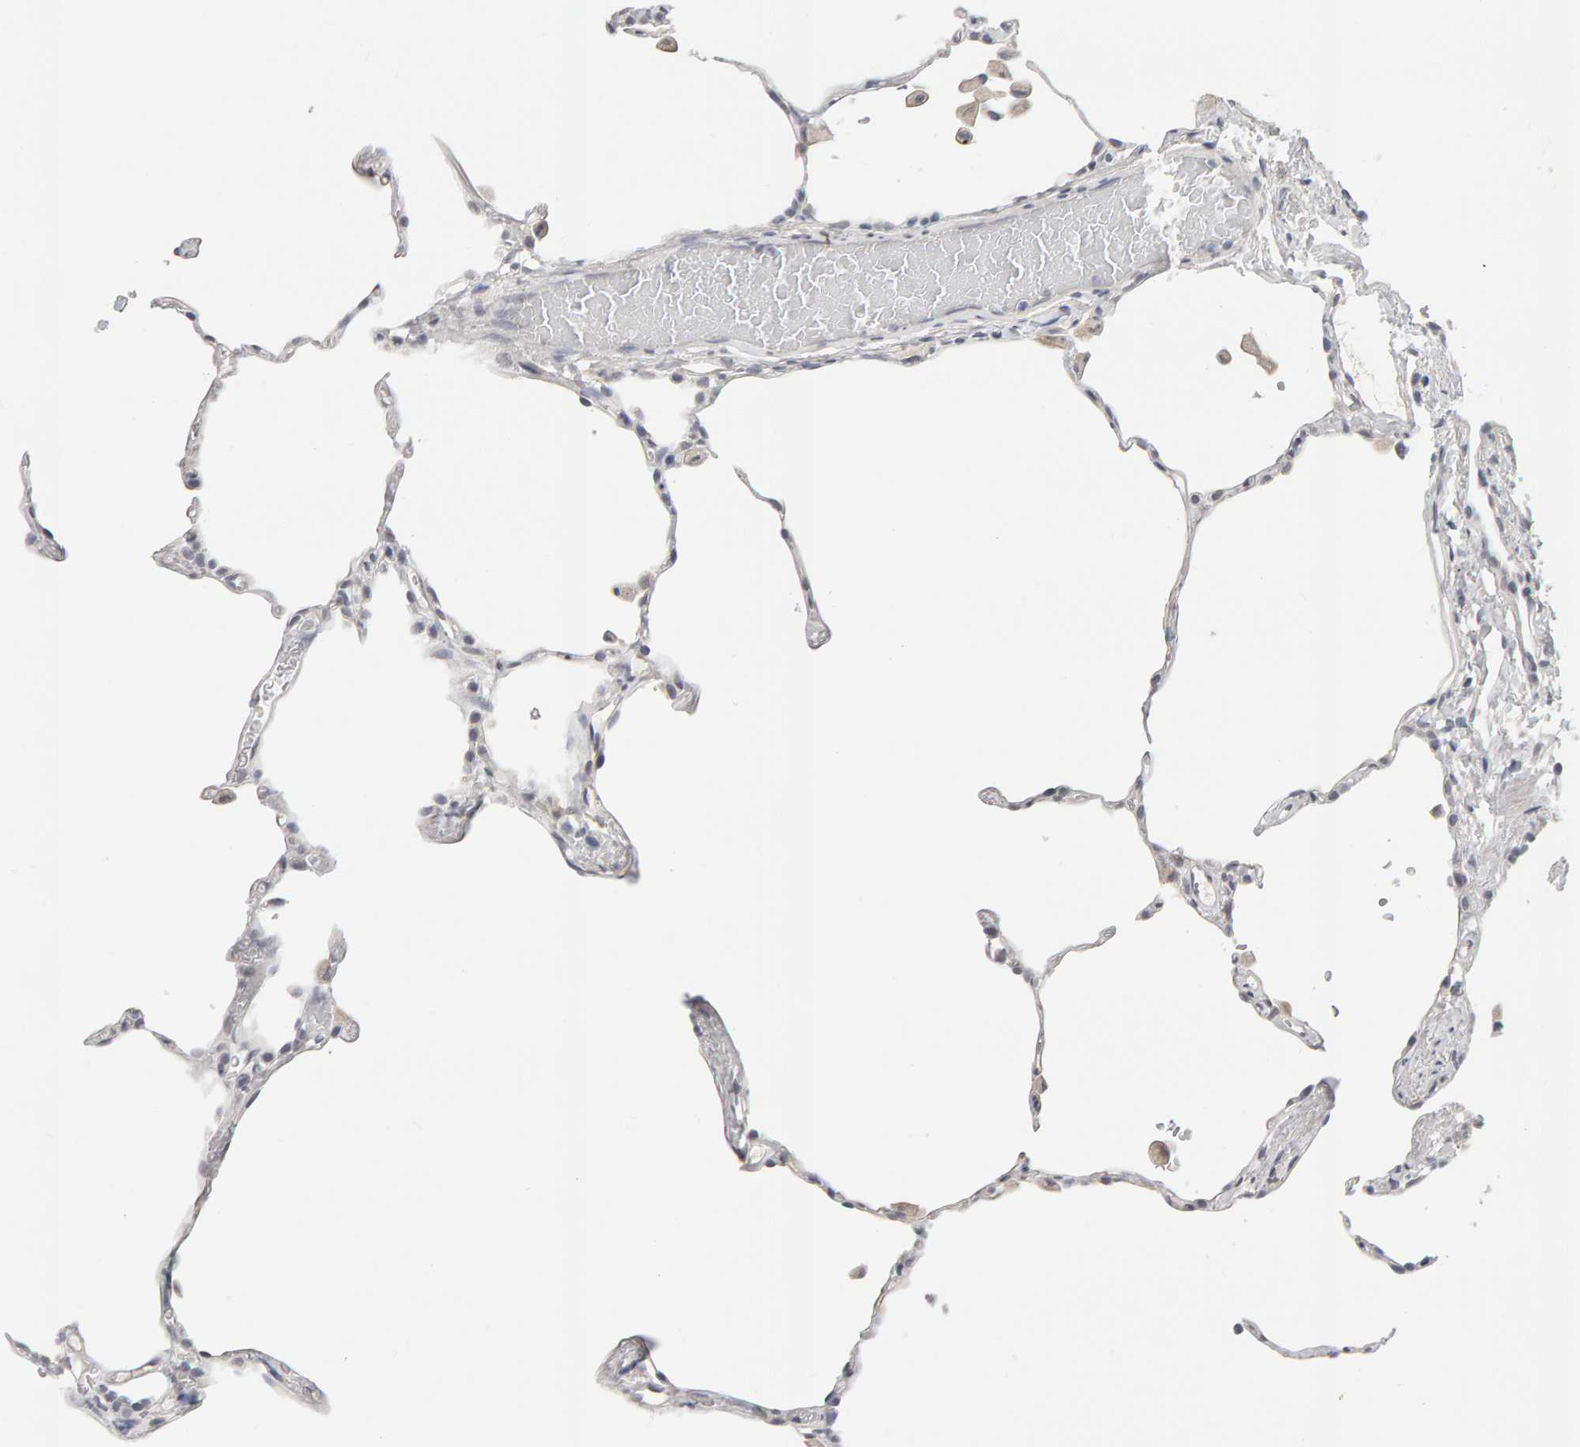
{"staining": {"intensity": "negative", "quantity": "none", "location": "none"}, "tissue": "lung", "cell_type": "Alveolar cells", "image_type": "normal", "snomed": [{"axis": "morphology", "description": "Normal tissue, NOS"}, {"axis": "topography", "description": "Lung"}], "caption": "The image exhibits no staining of alveolar cells in unremarkable lung. The staining was performed using DAB to visualize the protein expression in brown, while the nuclei were stained in blue with hematoxylin (Magnification: 20x).", "gene": "HNF4A", "patient": {"sex": "female", "age": 49}}